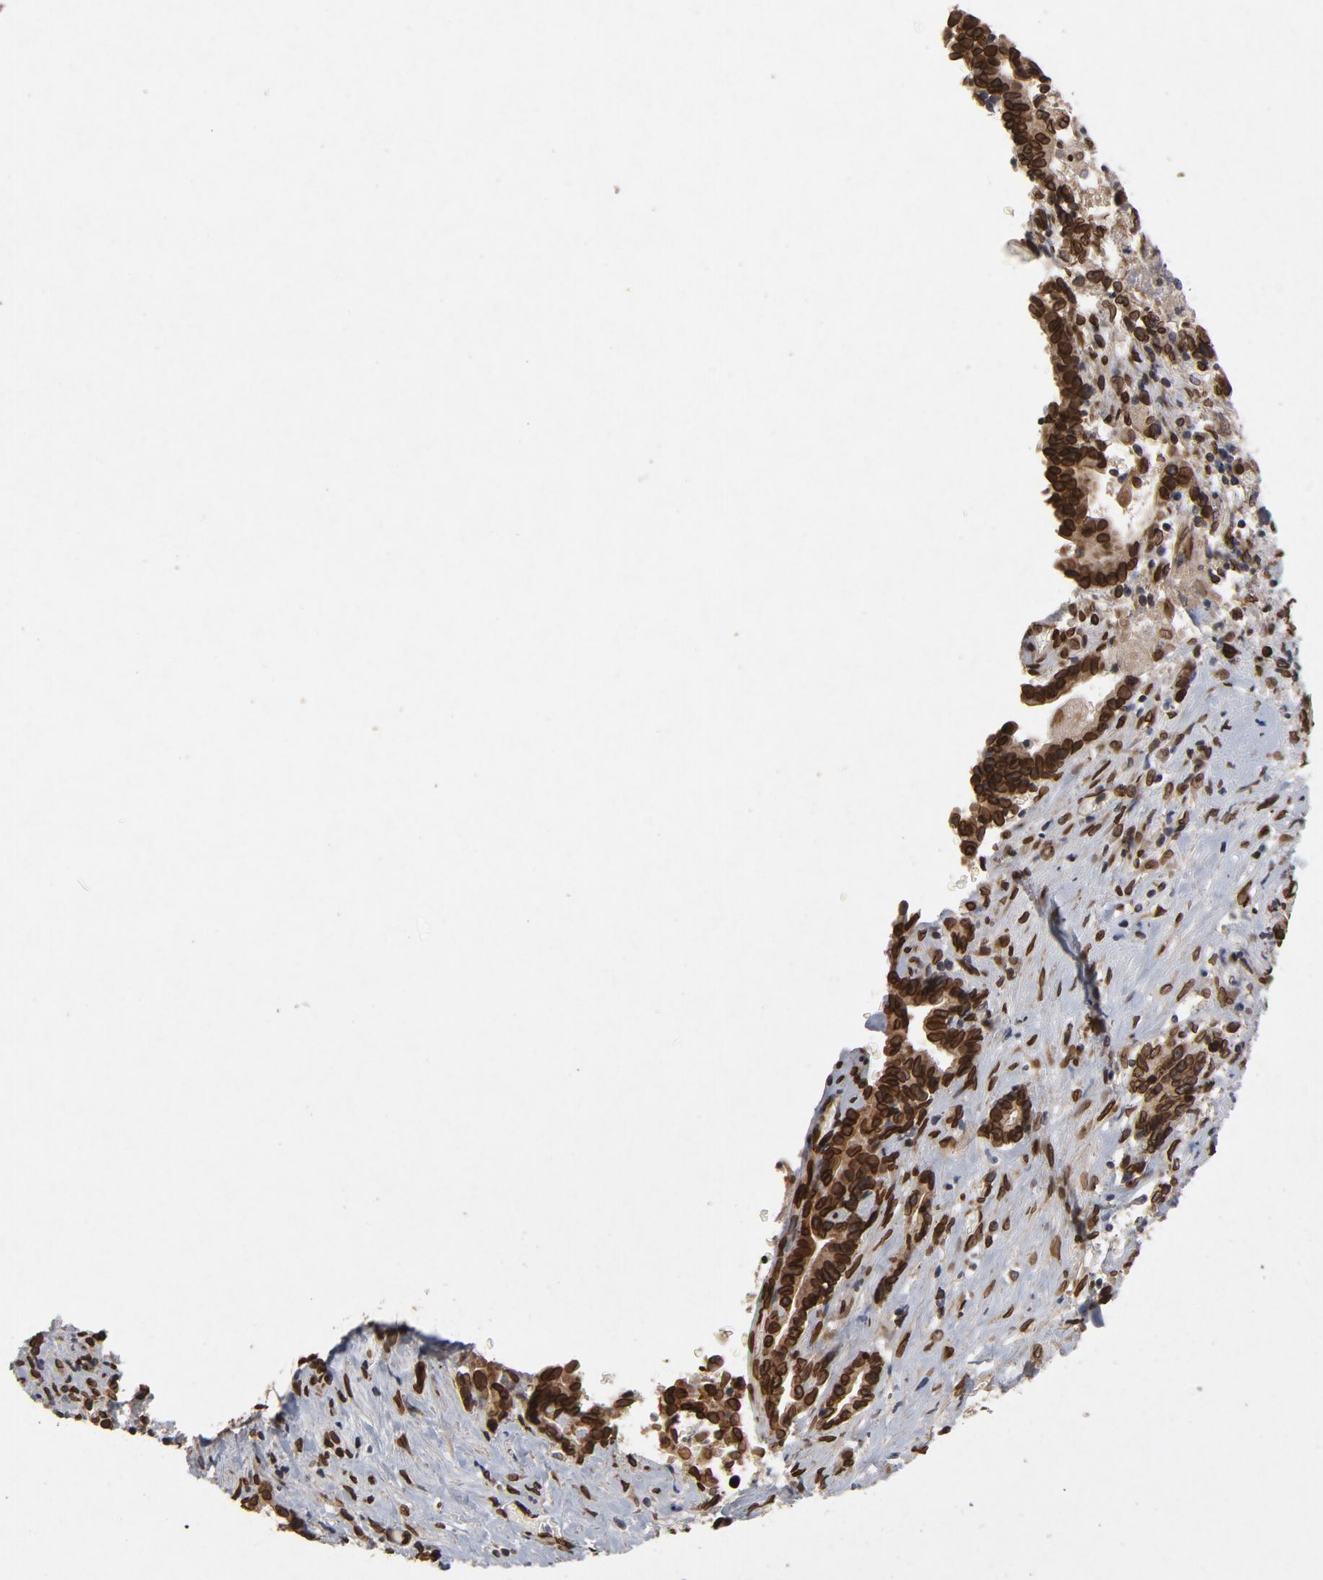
{"staining": {"intensity": "strong", "quantity": ">75%", "location": "cytoplasmic/membranous,nuclear"}, "tissue": "liver cancer", "cell_type": "Tumor cells", "image_type": "cancer", "snomed": [{"axis": "morphology", "description": "Cholangiocarcinoma"}, {"axis": "topography", "description": "Liver"}], "caption": "Immunohistochemistry photomicrograph of liver cancer (cholangiocarcinoma) stained for a protein (brown), which displays high levels of strong cytoplasmic/membranous and nuclear positivity in about >75% of tumor cells.", "gene": "LMNA", "patient": {"sex": "male", "age": 57}}